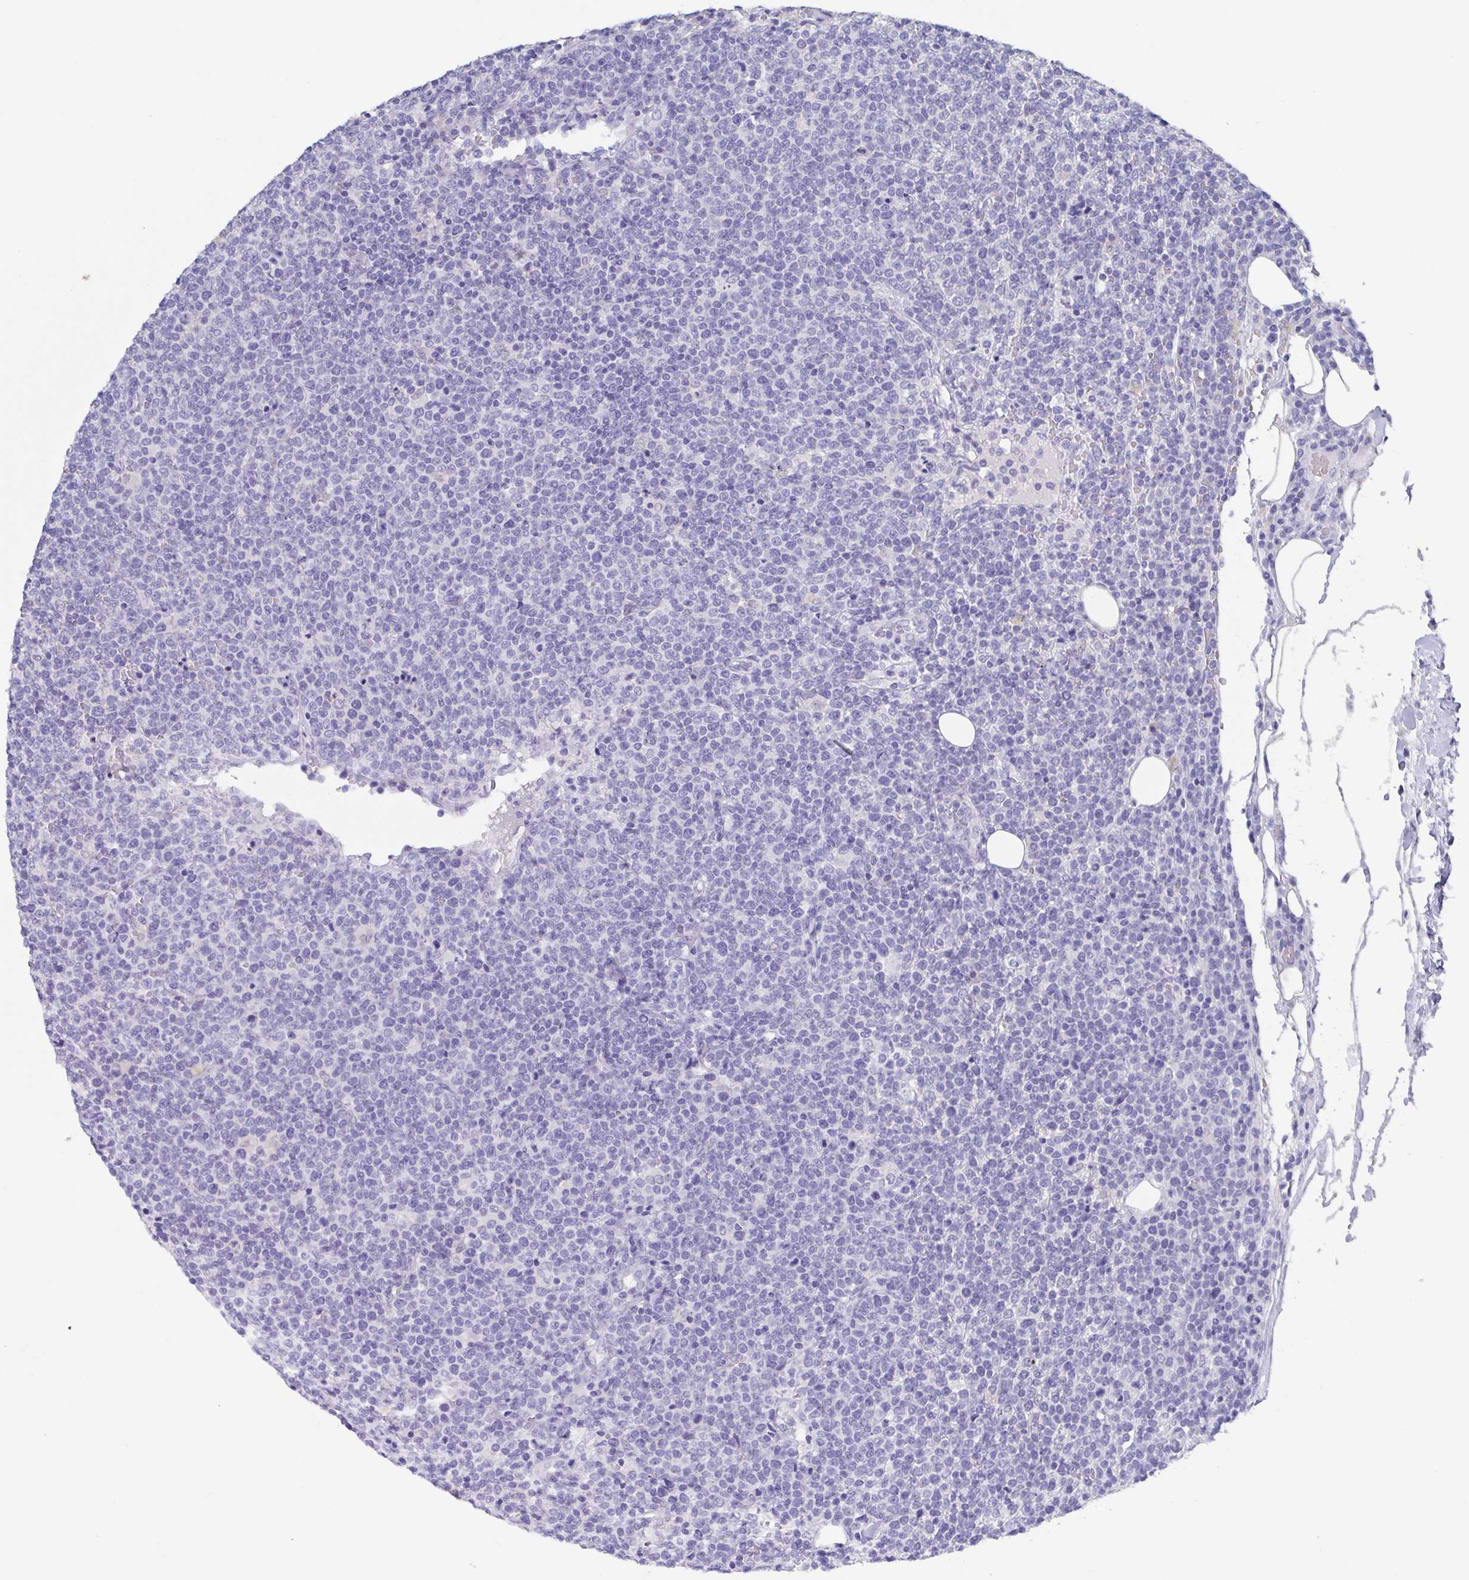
{"staining": {"intensity": "negative", "quantity": "none", "location": "none"}, "tissue": "lymphoma", "cell_type": "Tumor cells", "image_type": "cancer", "snomed": [{"axis": "morphology", "description": "Malignant lymphoma, non-Hodgkin's type, High grade"}, {"axis": "topography", "description": "Lymph node"}], "caption": "Immunohistochemistry of human lymphoma demonstrates no expression in tumor cells.", "gene": "SSC4D", "patient": {"sex": "male", "age": 61}}